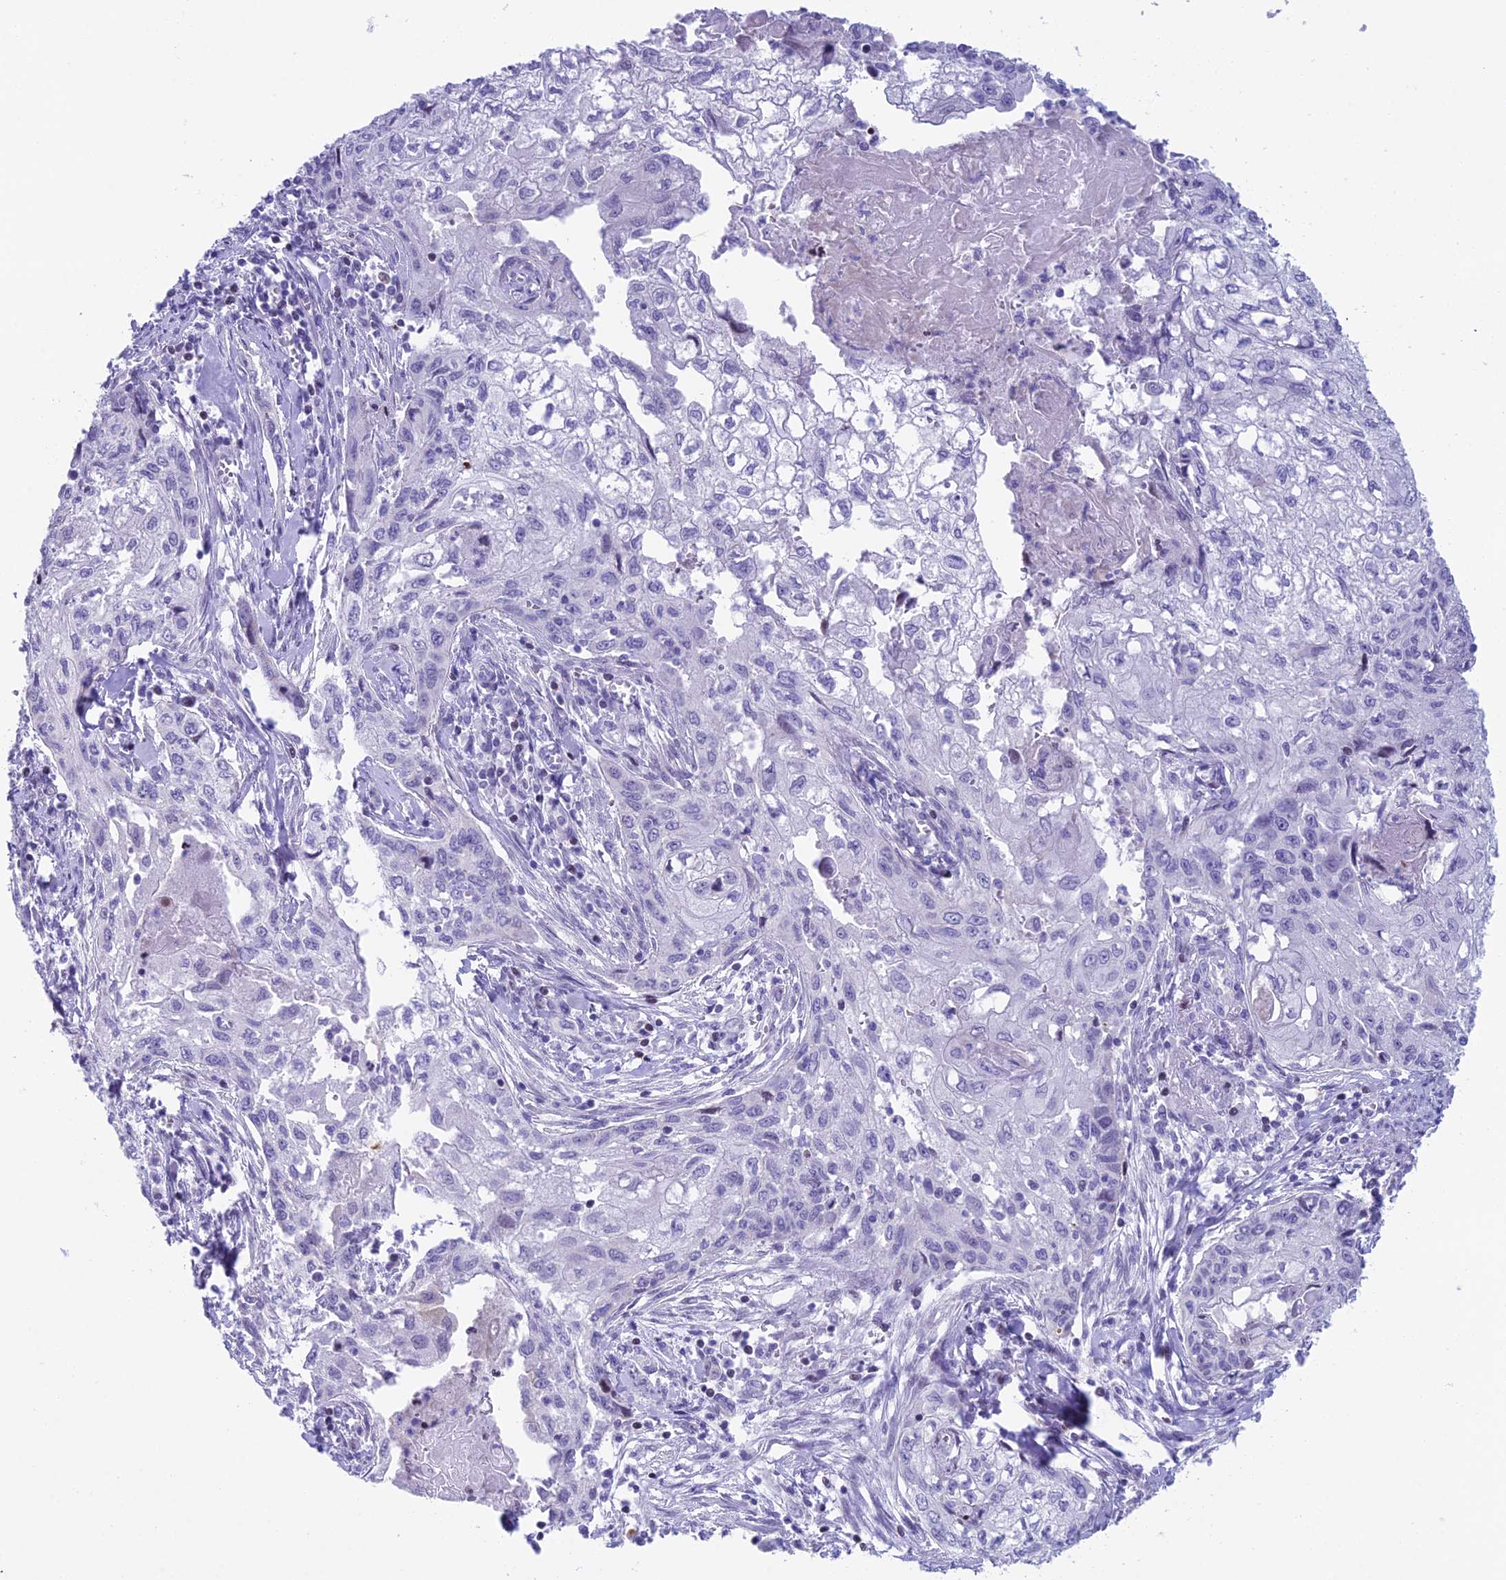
{"staining": {"intensity": "negative", "quantity": "none", "location": "none"}, "tissue": "cervical cancer", "cell_type": "Tumor cells", "image_type": "cancer", "snomed": [{"axis": "morphology", "description": "Squamous cell carcinoma, NOS"}, {"axis": "topography", "description": "Cervix"}], "caption": "DAB (3,3'-diaminobenzidine) immunohistochemical staining of cervical squamous cell carcinoma shows no significant expression in tumor cells. The staining is performed using DAB brown chromogen with nuclei counter-stained in using hematoxylin.", "gene": "CC2D2A", "patient": {"sex": "female", "age": 67}}